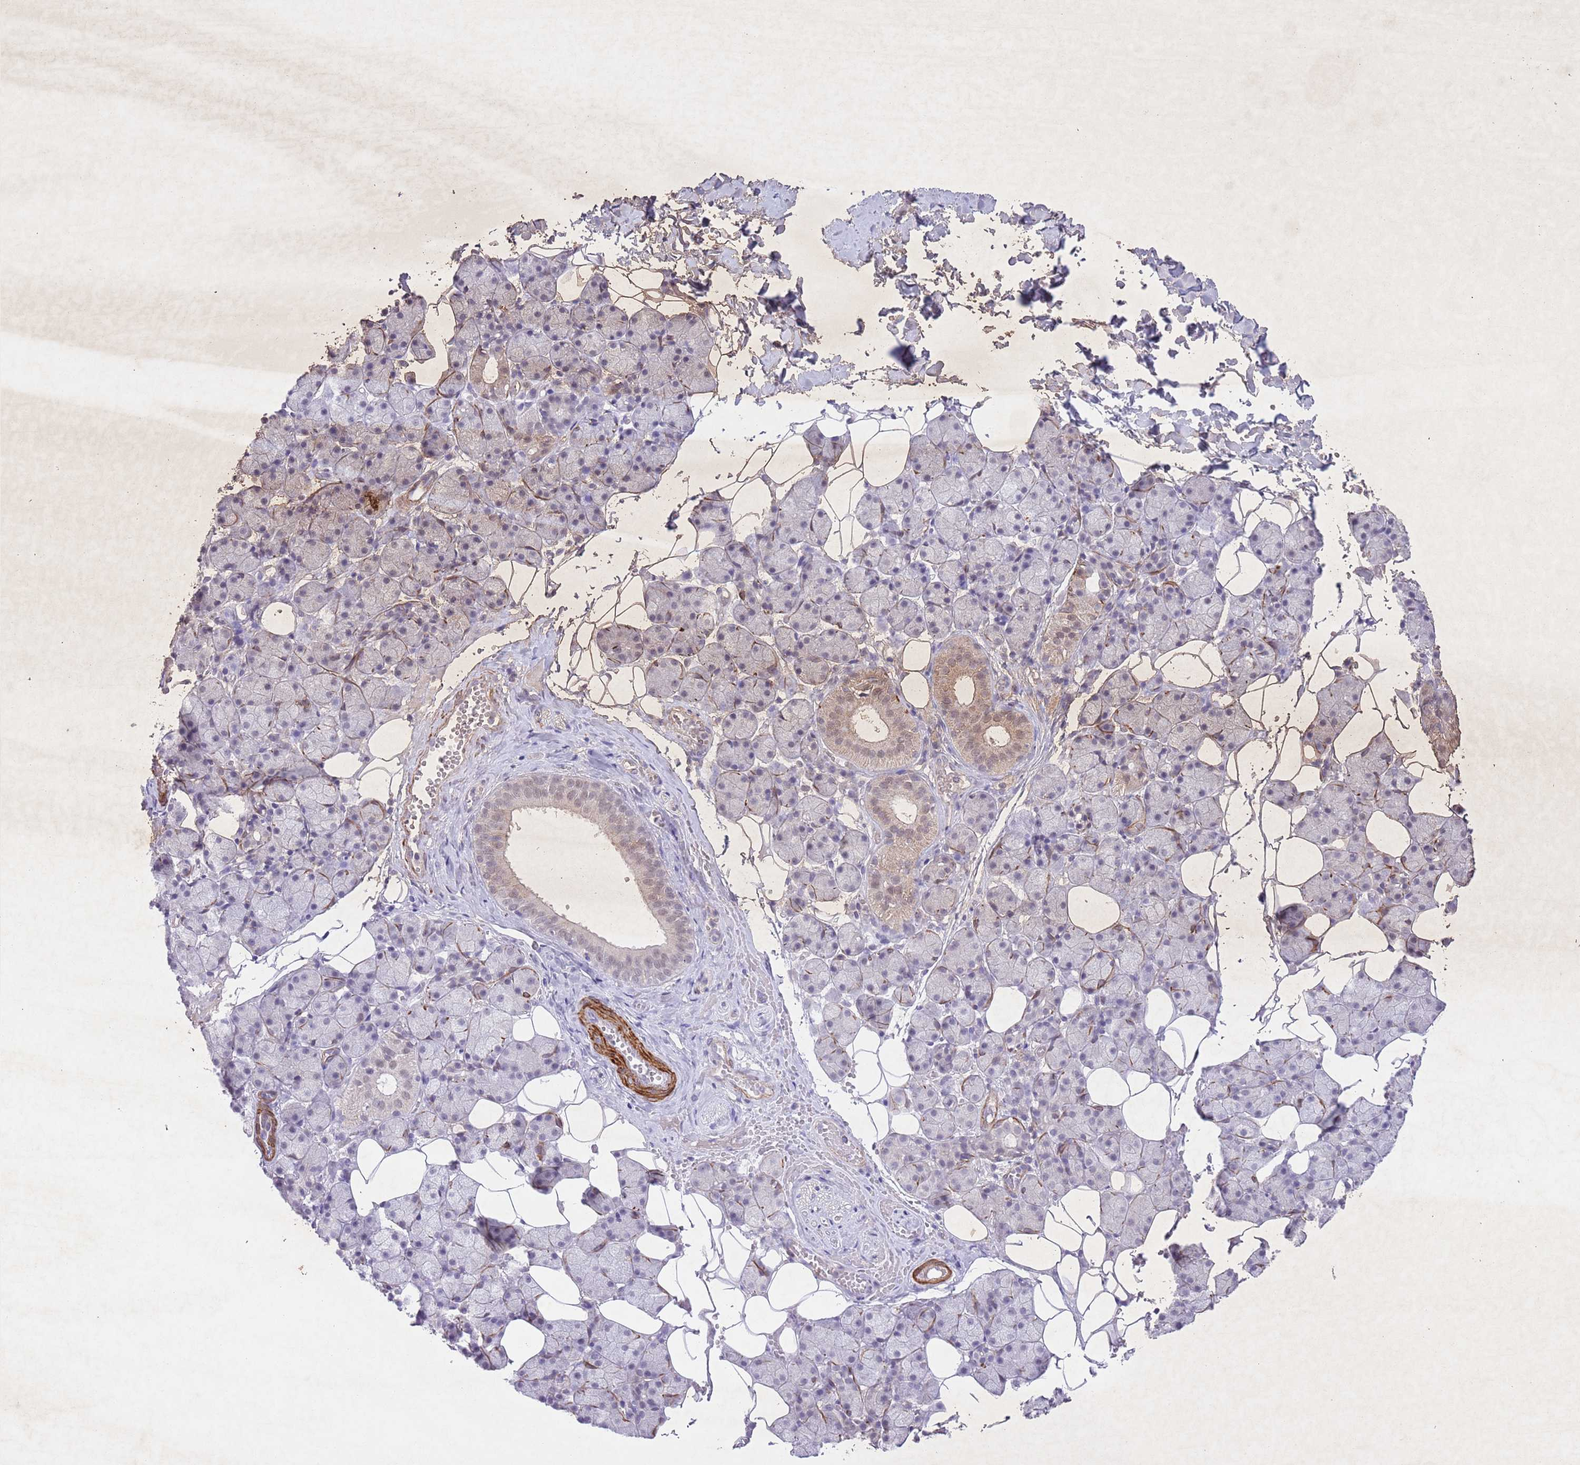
{"staining": {"intensity": "strong", "quantity": "<25%", "location": "nuclear"}, "tissue": "salivary gland", "cell_type": "Glandular cells", "image_type": "normal", "snomed": [{"axis": "morphology", "description": "Normal tissue, NOS"}, {"axis": "topography", "description": "Salivary gland"}], "caption": "IHC staining of benign salivary gland, which reveals medium levels of strong nuclear expression in about <25% of glandular cells indicating strong nuclear protein expression. The staining was performed using DAB (3,3'-diaminobenzidine) (brown) for protein detection and nuclei were counterstained in hematoxylin (blue).", "gene": "CCNI", "patient": {"sex": "female", "age": 33}}